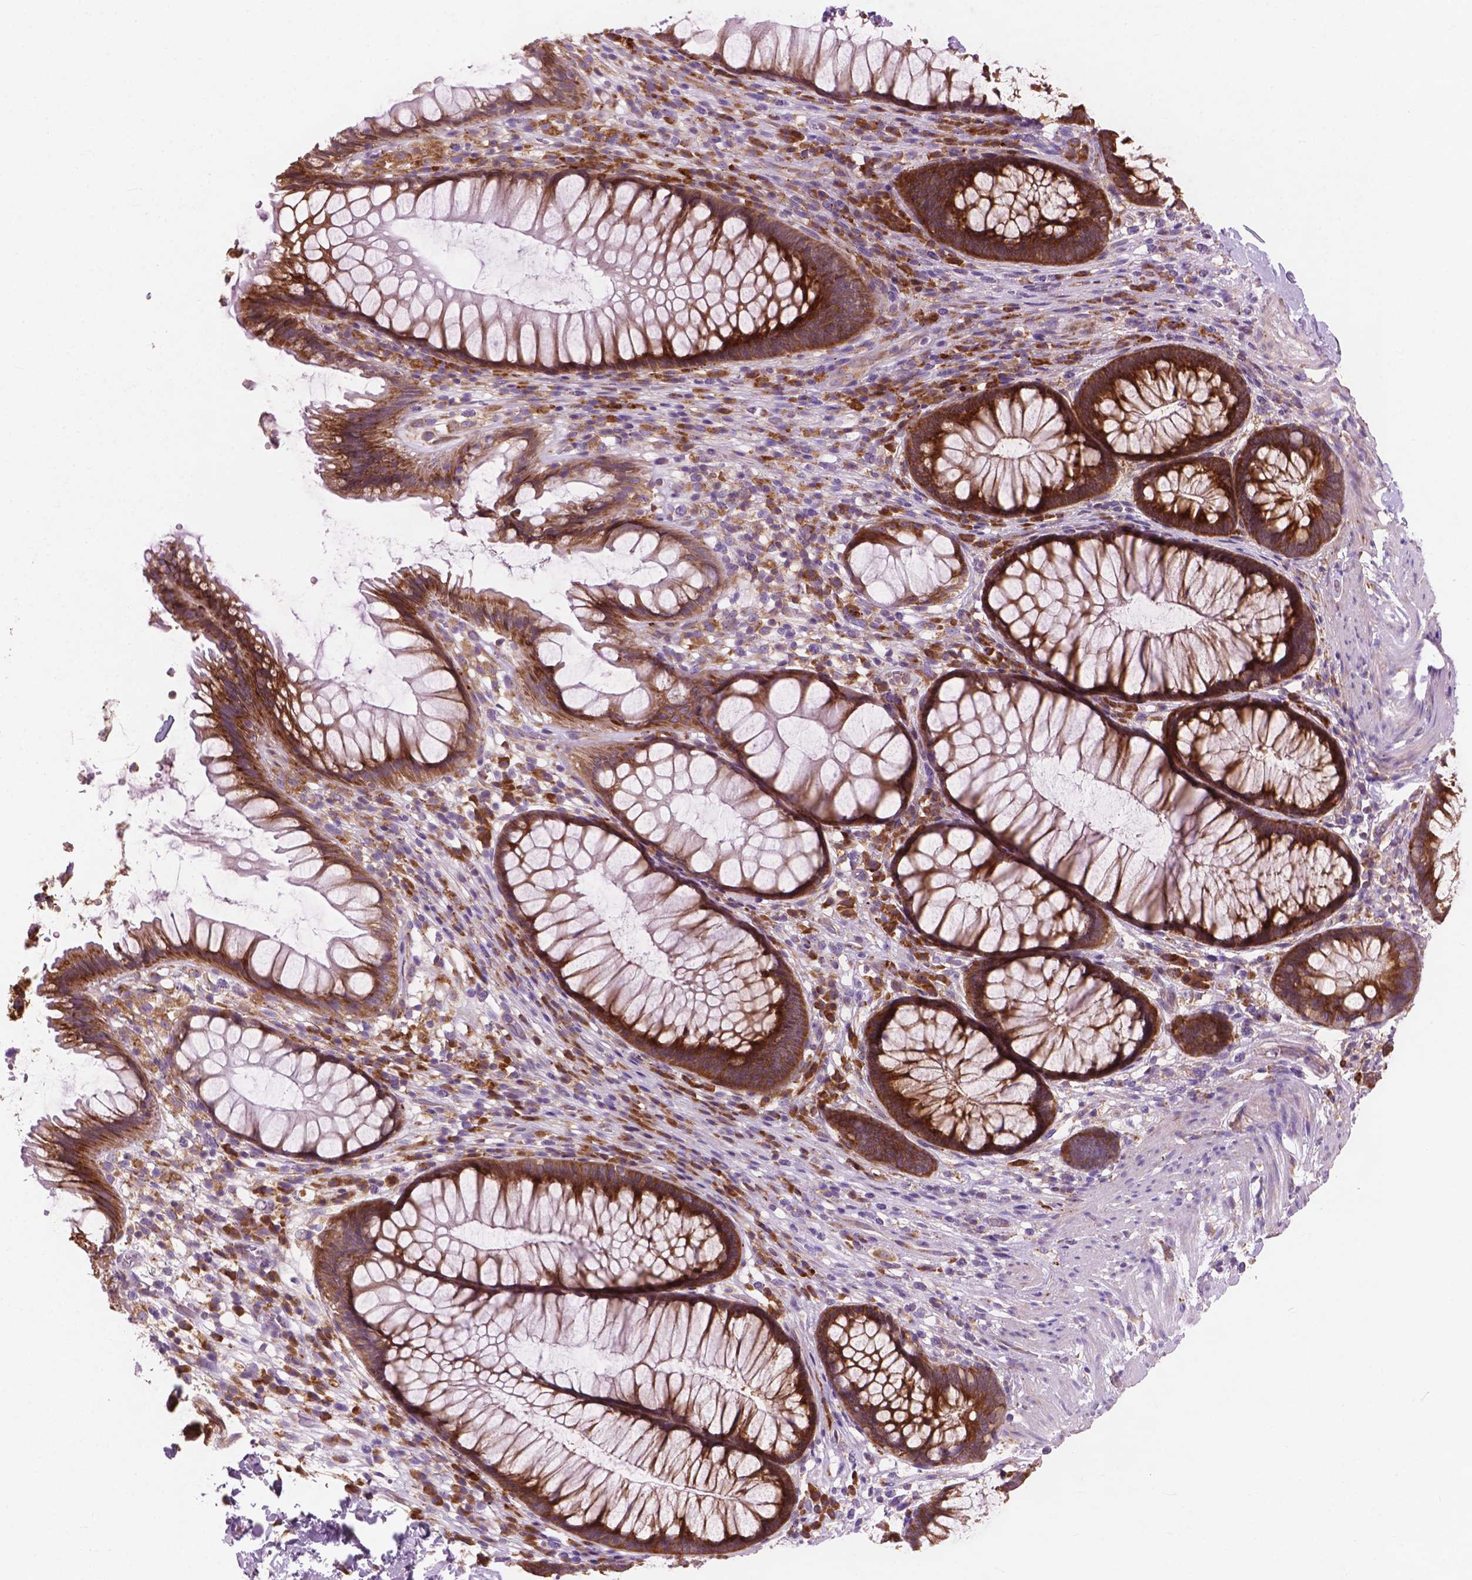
{"staining": {"intensity": "moderate", "quantity": ">75%", "location": "cytoplasmic/membranous"}, "tissue": "rectum", "cell_type": "Glandular cells", "image_type": "normal", "snomed": [{"axis": "morphology", "description": "Normal tissue, NOS"}, {"axis": "topography", "description": "Smooth muscle"}, {"axis": "topography", "description": "Rectum"}], "caption": "Protein expression analysis of normal rectum demonstrates moderate cytoplasmic/membranous staining in approximately >75% of glandular cells.", "gene": "RPL37A", "patient": {"sex": "male", "age": 53}}